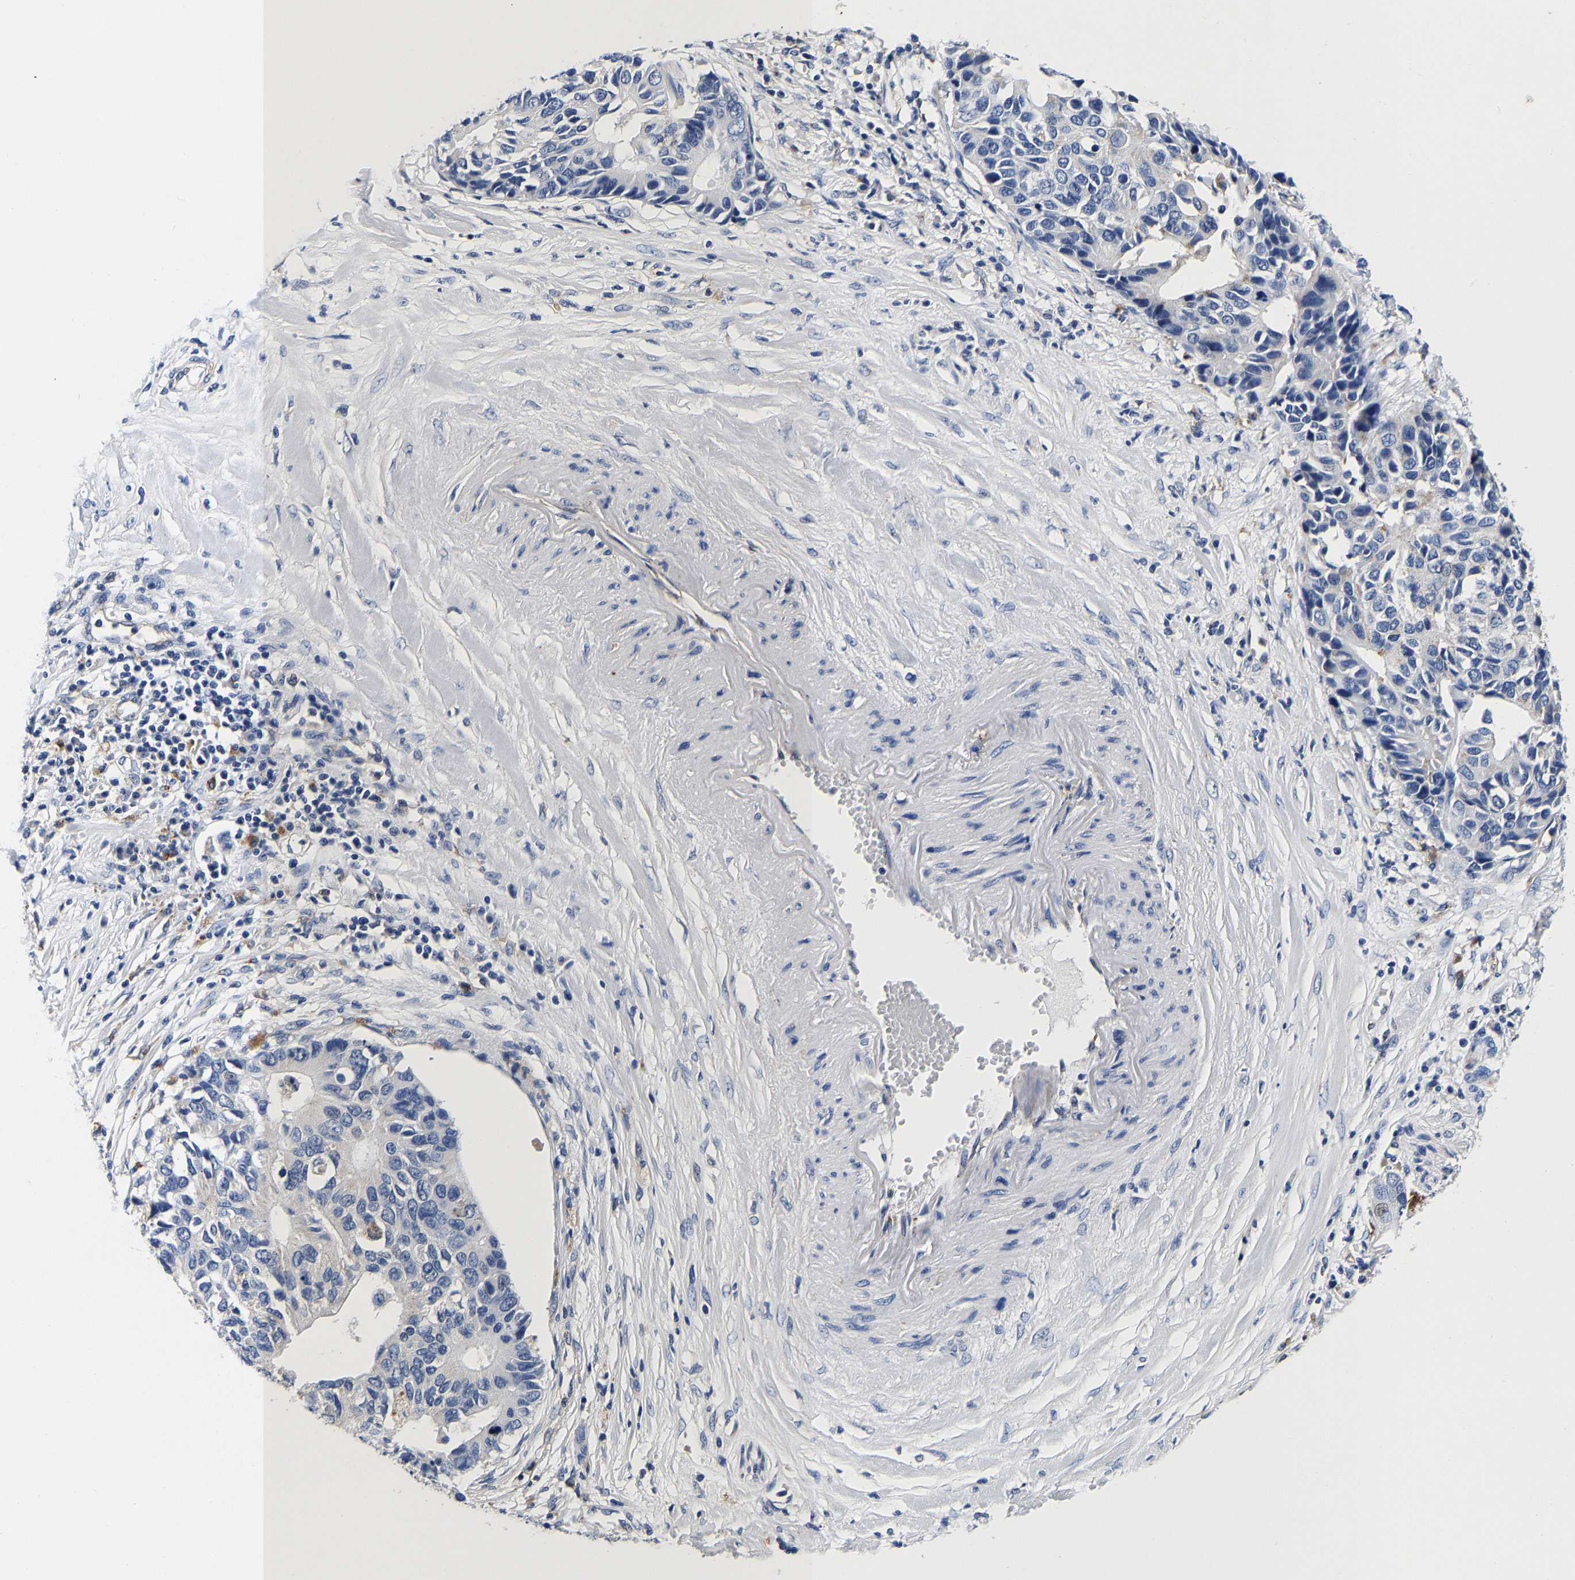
{"staining": {"intensity": "negative", "quantity": "none", "location": "none"}, "tissue": "pancreatic cancer", "cell_type": "Tumor cells", "image_type": "cancer", "snomed": [{"axis": "morphology", "description": "Adenocarcinoma, NOS"}, {"axis": "topography", "description": "Pancreas"}], "caption": "Human pancreatic cancer (adenocarcinoma) stained for a protein using immunohistochemistry (IHC) demonstrates no positivity in tumor cells.", "gene": "GRN", "patient": {"sex": "female", "age": 56}}